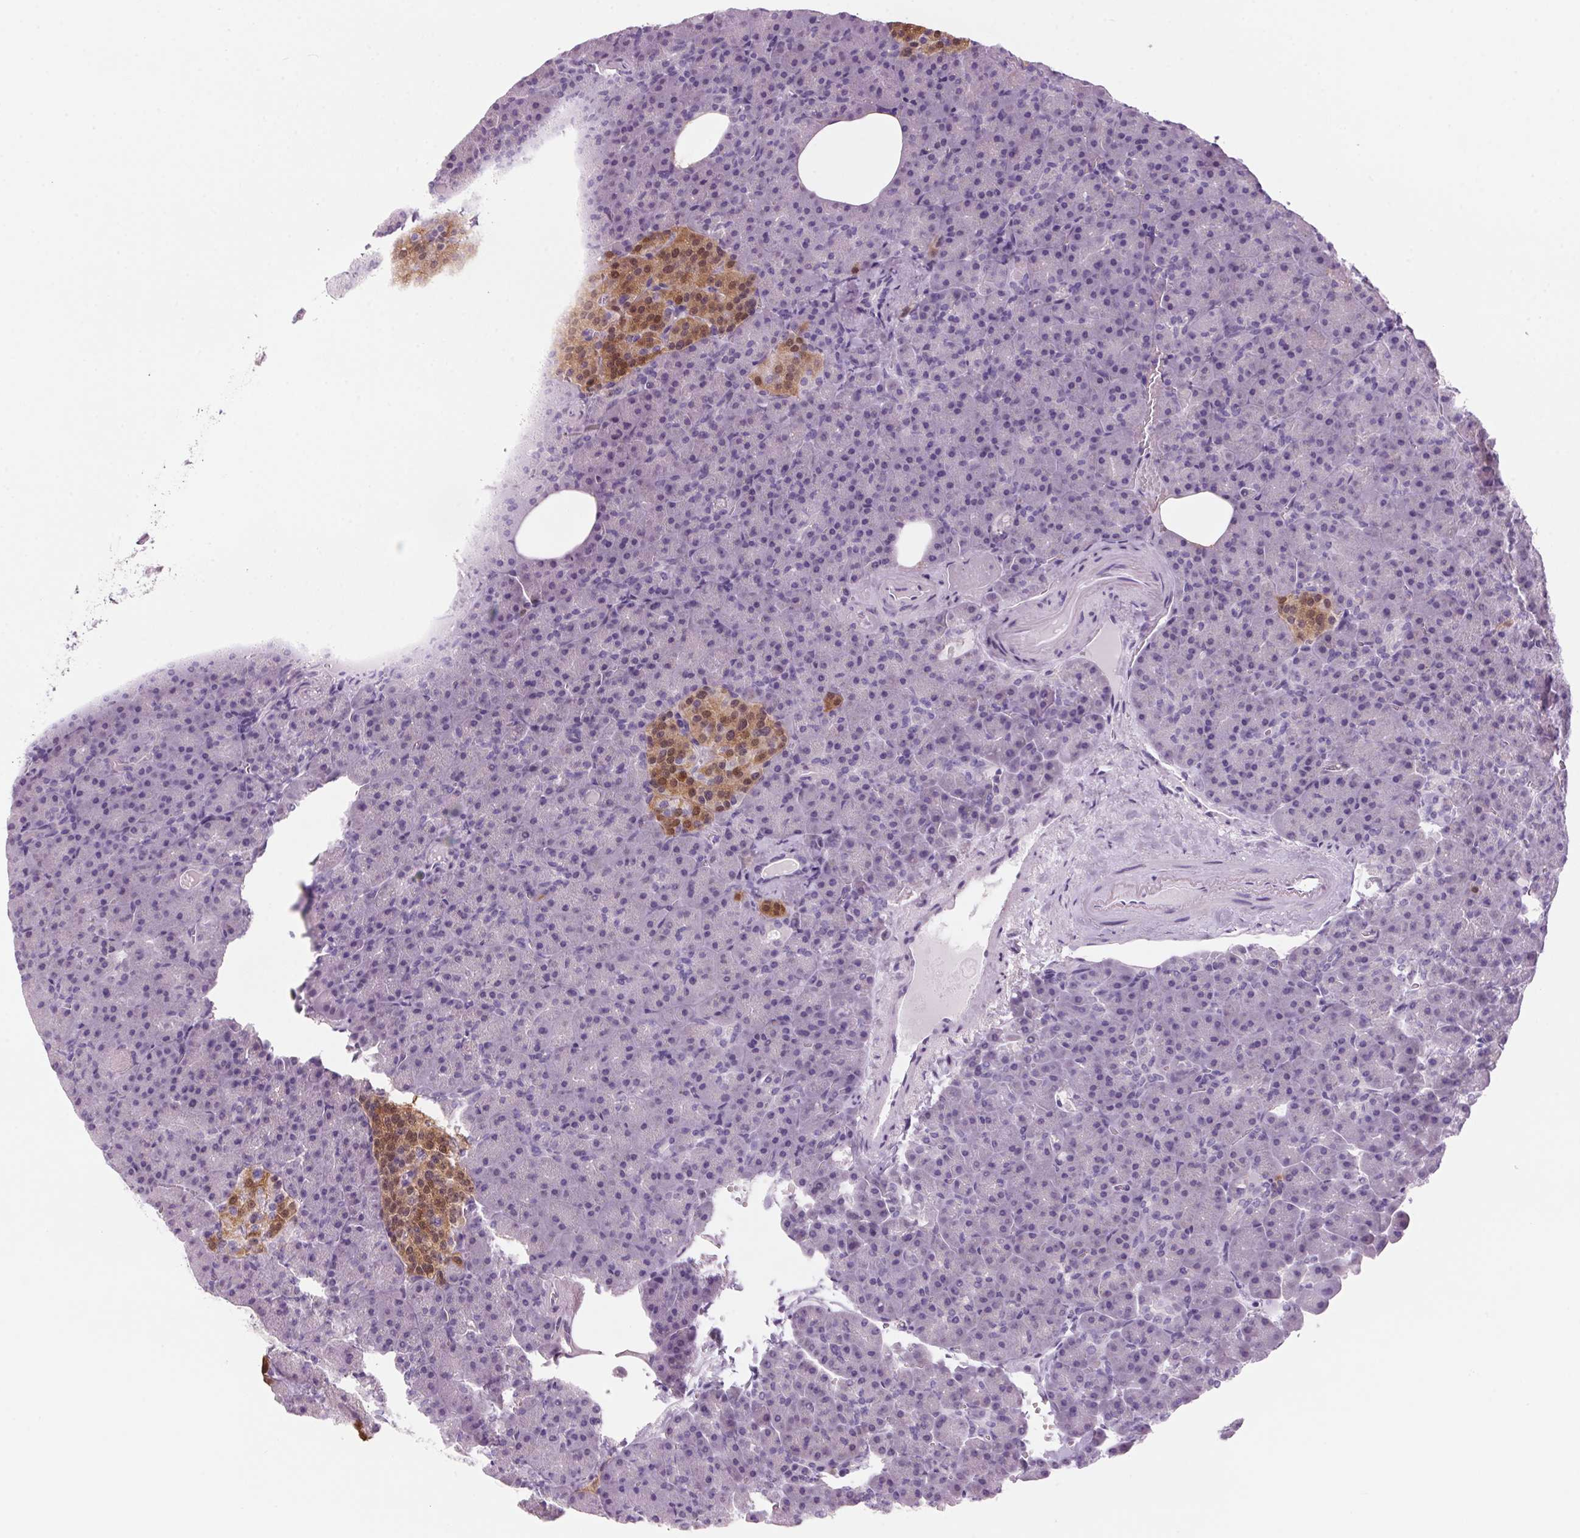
{"staining": {"intensity": "negative", "quantity": "none", "location": "none"}, "tissue": "pancreas", "cell_type": "Exocrine glandular cells", "image_type": "normal", "snomed": [{"axis": "morphology", "description": "Normal tissue, NOS"}, {"axis": "topography", "description": "Pancreas"}], "caption": "This is an immunohistochemistry (IHC) image of normal pancreas. There is no staining in exocrine glandular cells.", "gene": "PPP1R1A", "patient": {"sex": "female", "age": 74}}